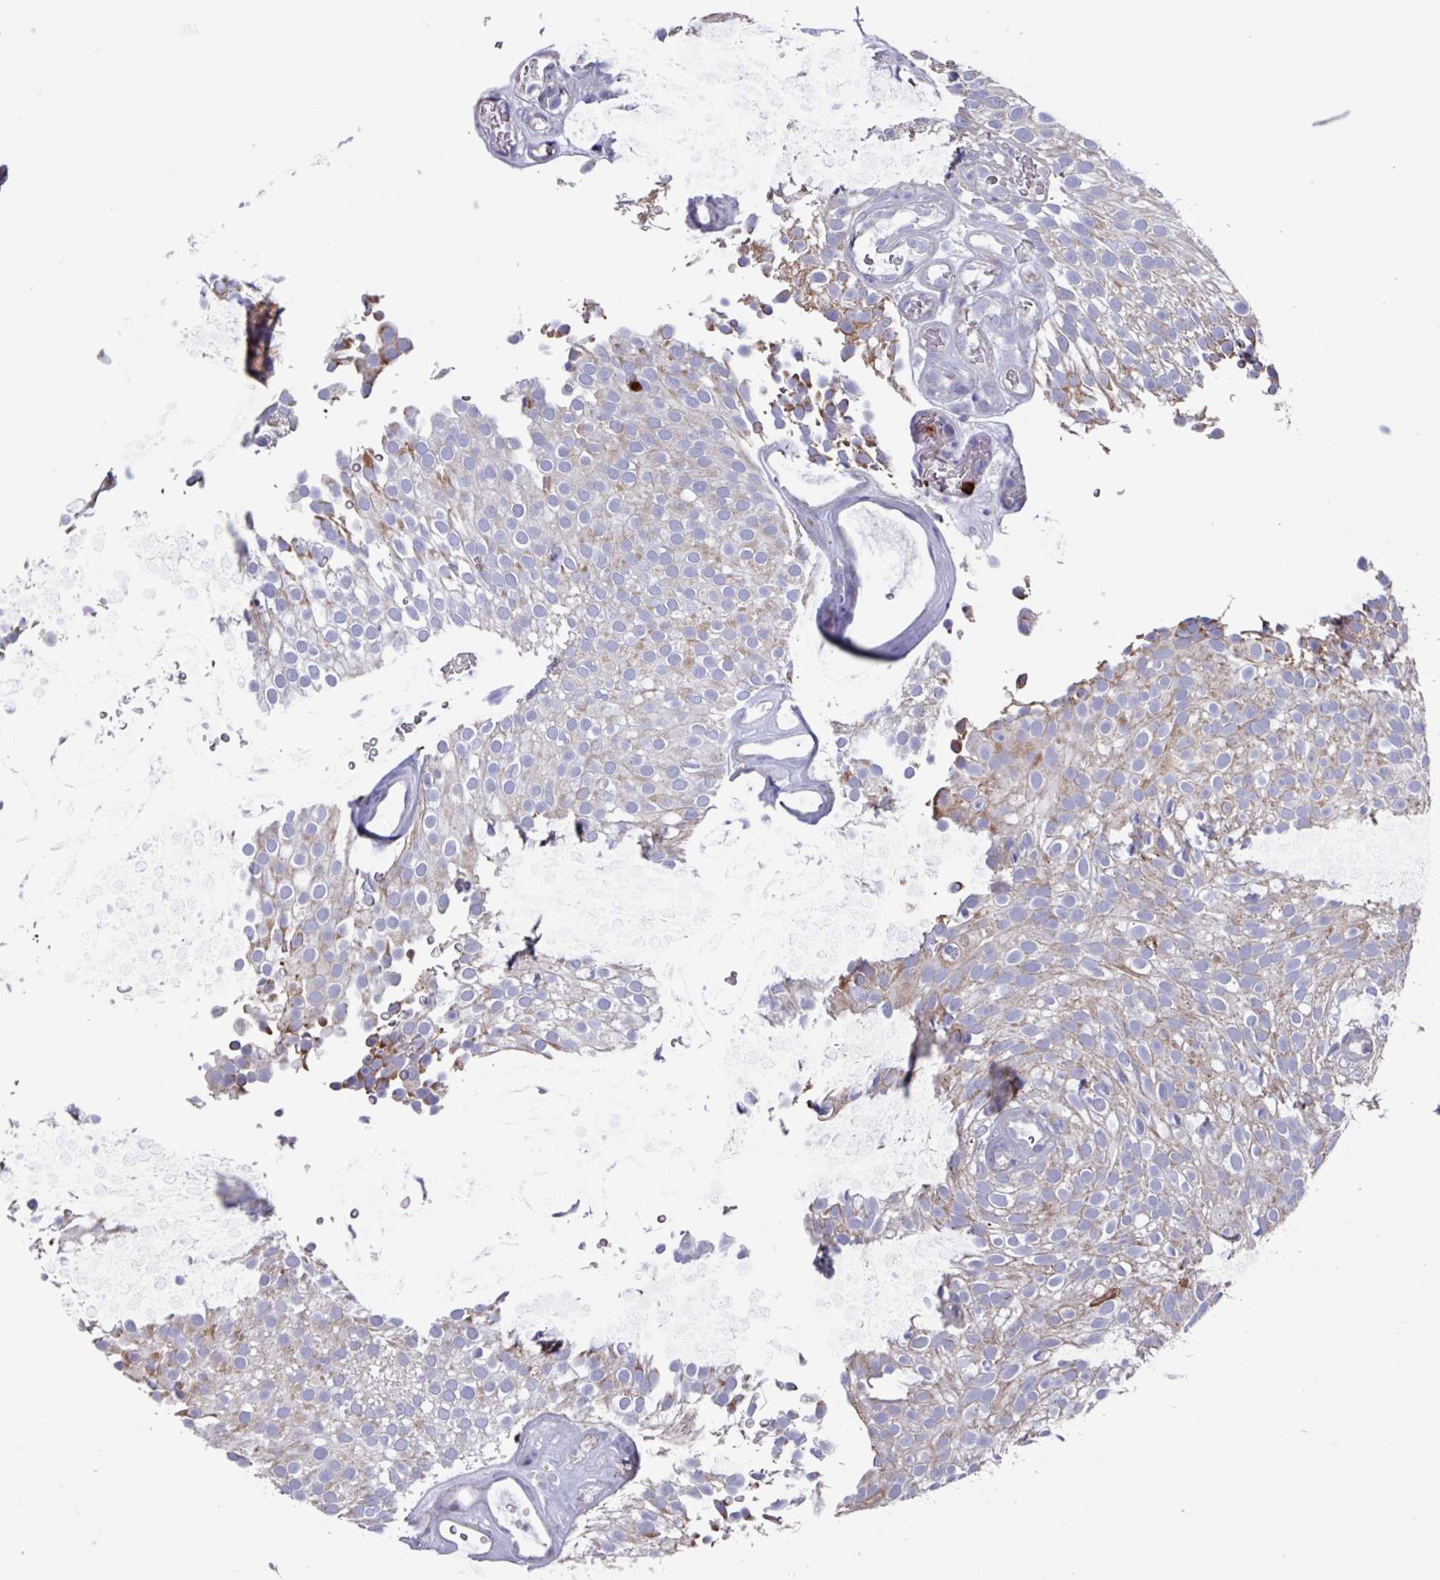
{"staining": {"intensity": "strong", "quantity": "<25%", "location": "cytoplasmic/membranous"}, "tissue": "urothelial cancer", "cell_type": "Tumor cells", "image_type": "cancer", "snomed": [{"axis": "morphology", "description": "Urothelial carcinoma, Low grade"}, {"axis": "topography", "description": "Urinary bladder"}], "caption": "Immunohistochemistry of urothelial cancer demonstrates medium levels of strong cytoplasmic/membranous expression in about <25% of tumor cells. Nuclei are stained in blue.", "gene": "UQCC2", "patient": {"sex": "male", "age": 78}}